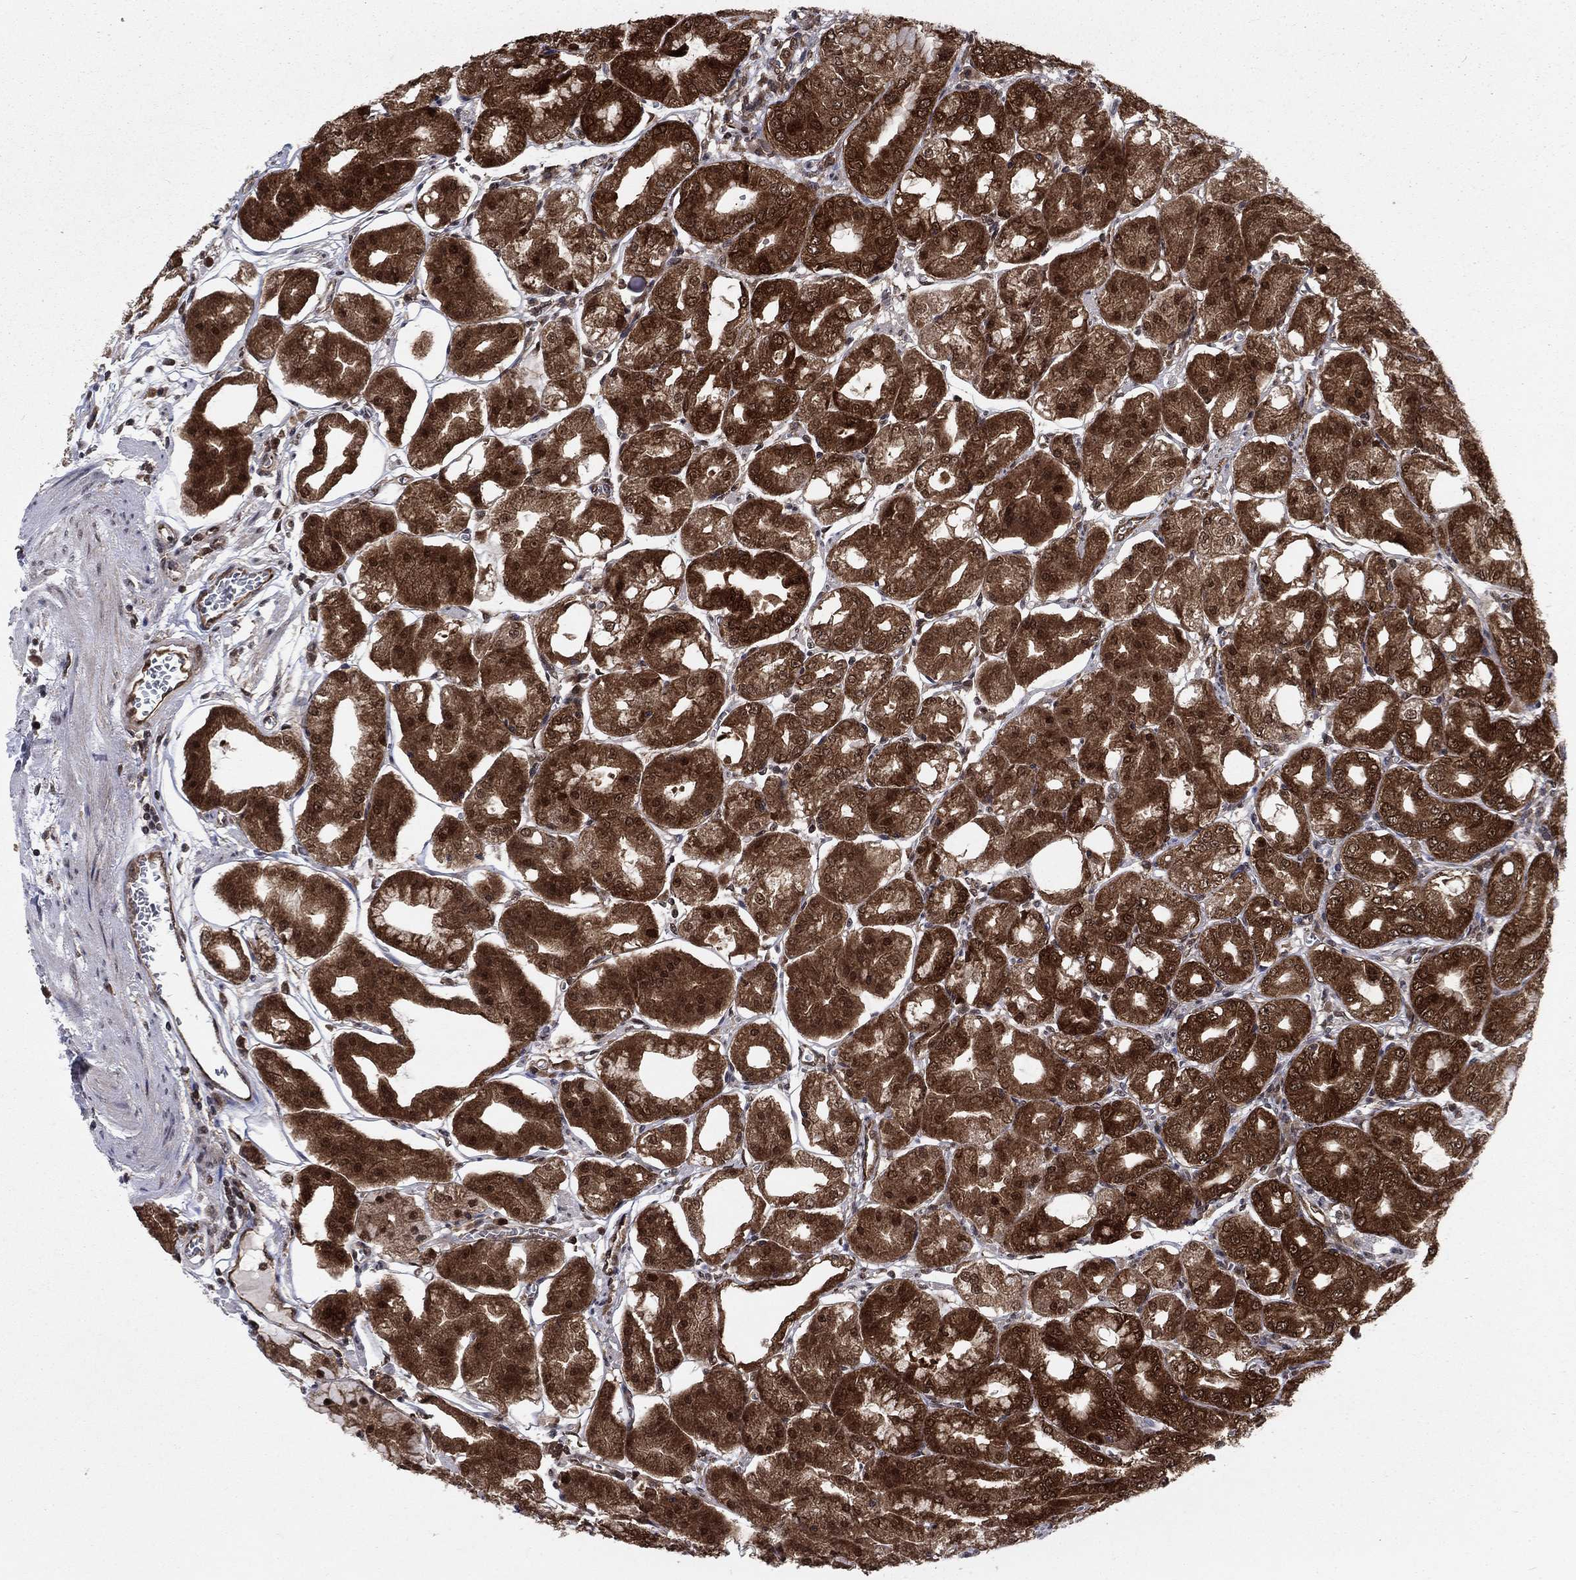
{"staining": {"intensity": "strong", "quantity": ">75%", "location": "cytoplasmic/membranous,nuclear"}, "tissue": "stomach", "cell_type": "Glandular cells", "image_type": "normal", "snomed": [{"axis": "morphology", "description": "Normal tissue, NOS"}, {"axis": "topography", "description": "Stomach, lower"}], "caption": "A brown stain labels strong cytoplasmic/membranous,nuclear positivity of a protein in glandular cells of unremarkable human stomach.", "gene": "DNAJA1", "patient": {"sex": "male", "age": 71}}